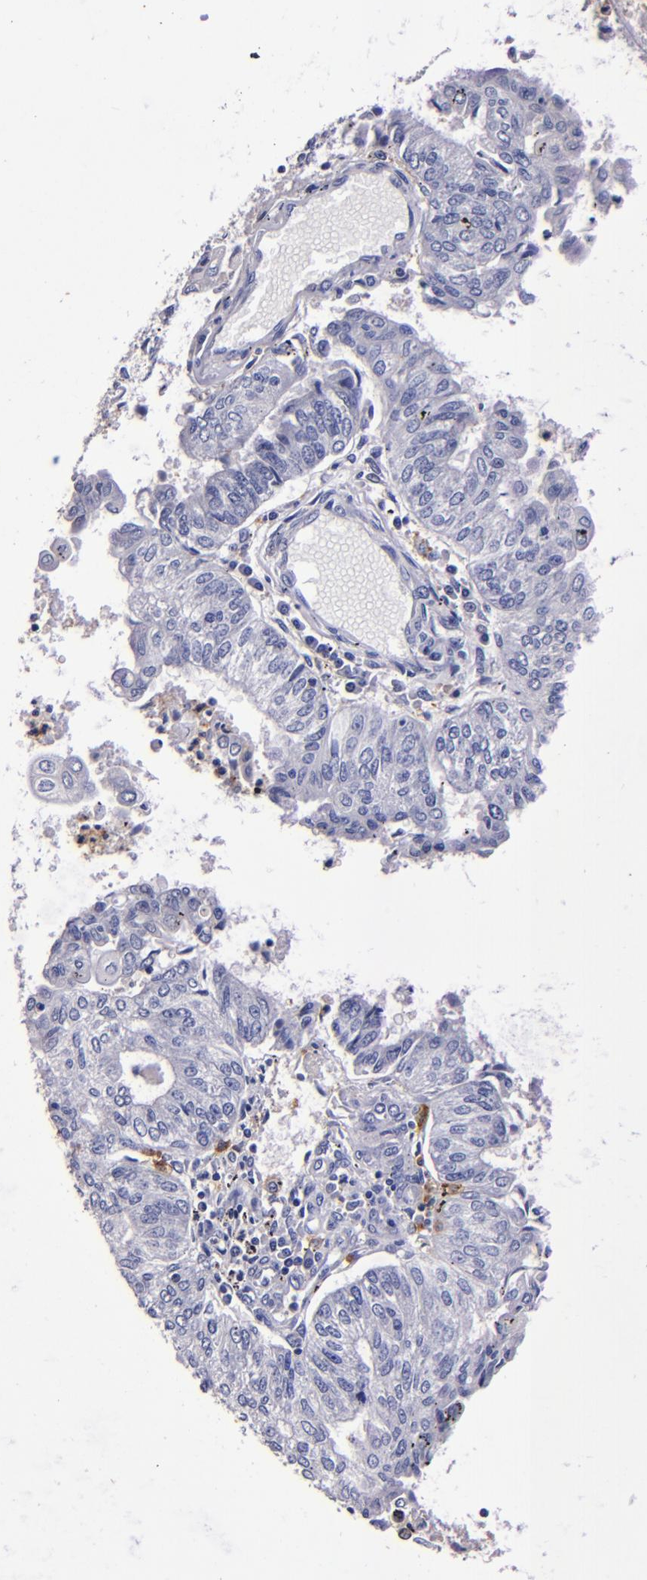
{"staining": {"intensity": "negative", "quantity": "none", "location": "none"}, "tissue": "endometrial cancer", "cell_type": "Tumor cells", "image_type": "cancer", "snomed": [{"axis": "morphology", "description": "Adenocarcinoma, NOS"}, {"axis": "topography", "description": "Endometrium"}], "caption": "Immunohistochemistry image of endometrial cancer (adenocarcinoma) stained for a protein (brown), which demonstrates no positivity in tumor cells. The staining was performed using DAB (3,3'-diaminobenzidine) to visualize the protein expression in brown, while the nuclei were stained in blue with hematoxylin (Magnification: 20x).", "gene": "SIRPA", "patient": {"sex": "female", "age": 59}}